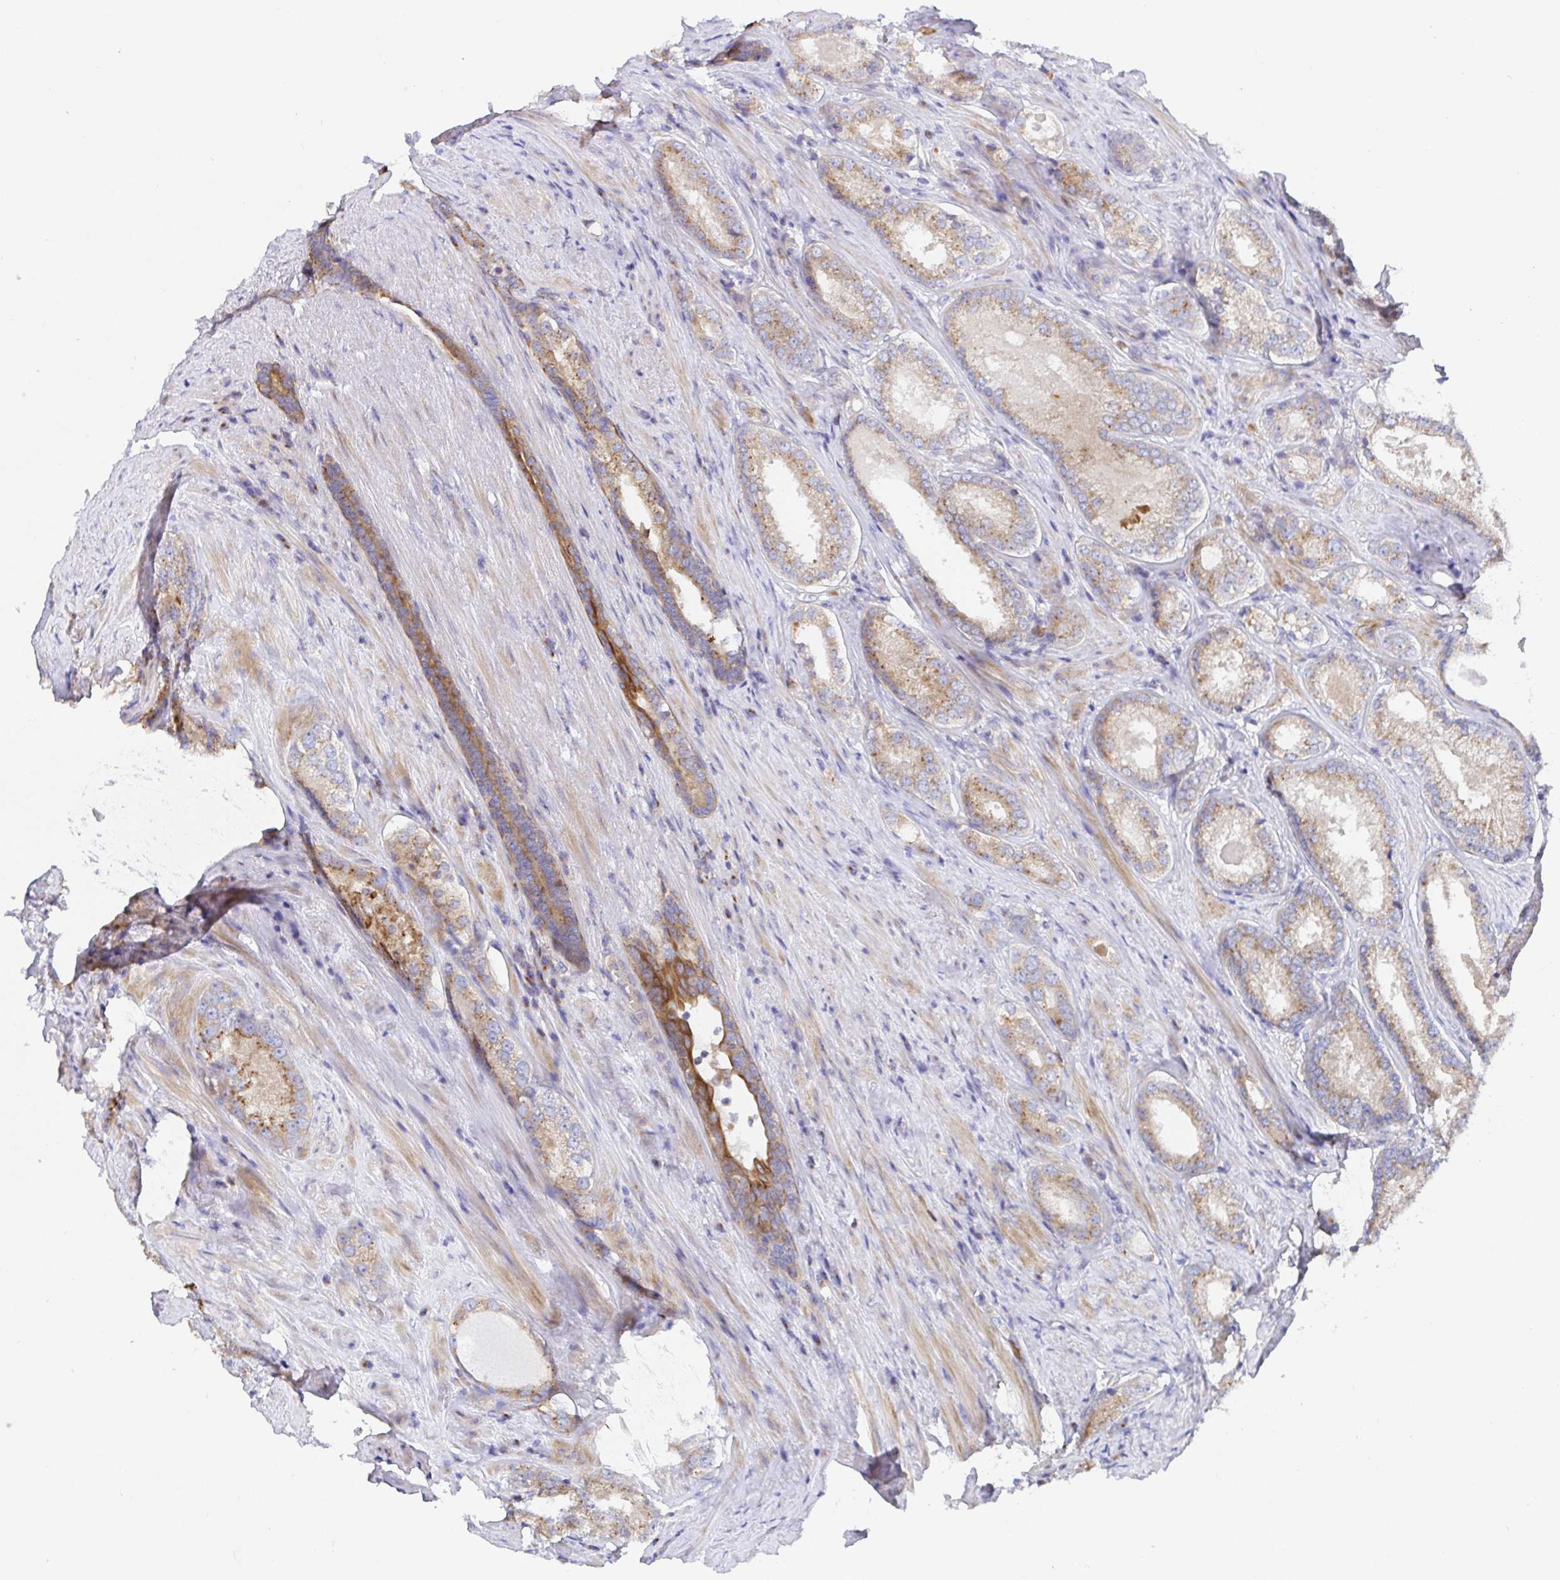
{"staining": {"intensity": "moderate", "quantity": "25%-75%", "location": "cytoplasmic/membranous"}, "tissue": "prostate cancer", "cell_type": "Tumor cells", "image_type": "cancer", "snomed": [{"axis": "morphology", "description": "Adenocarcinoma, NOS"}, {"axis": "morphology", "description": "Adenocarcinoma, Low grade"}, {"axis": "topography", "description": "Prostate"}], "caption": "Immunohistochemical staining of adenocarcinoma (prostate) exhibits medium levels of moderate cytoplasmic/membranous protein expression in approximately 25%-75% of tumor cells.", "gene": "GOLGA1", "patient": {"sex": "male", "age": 68}}